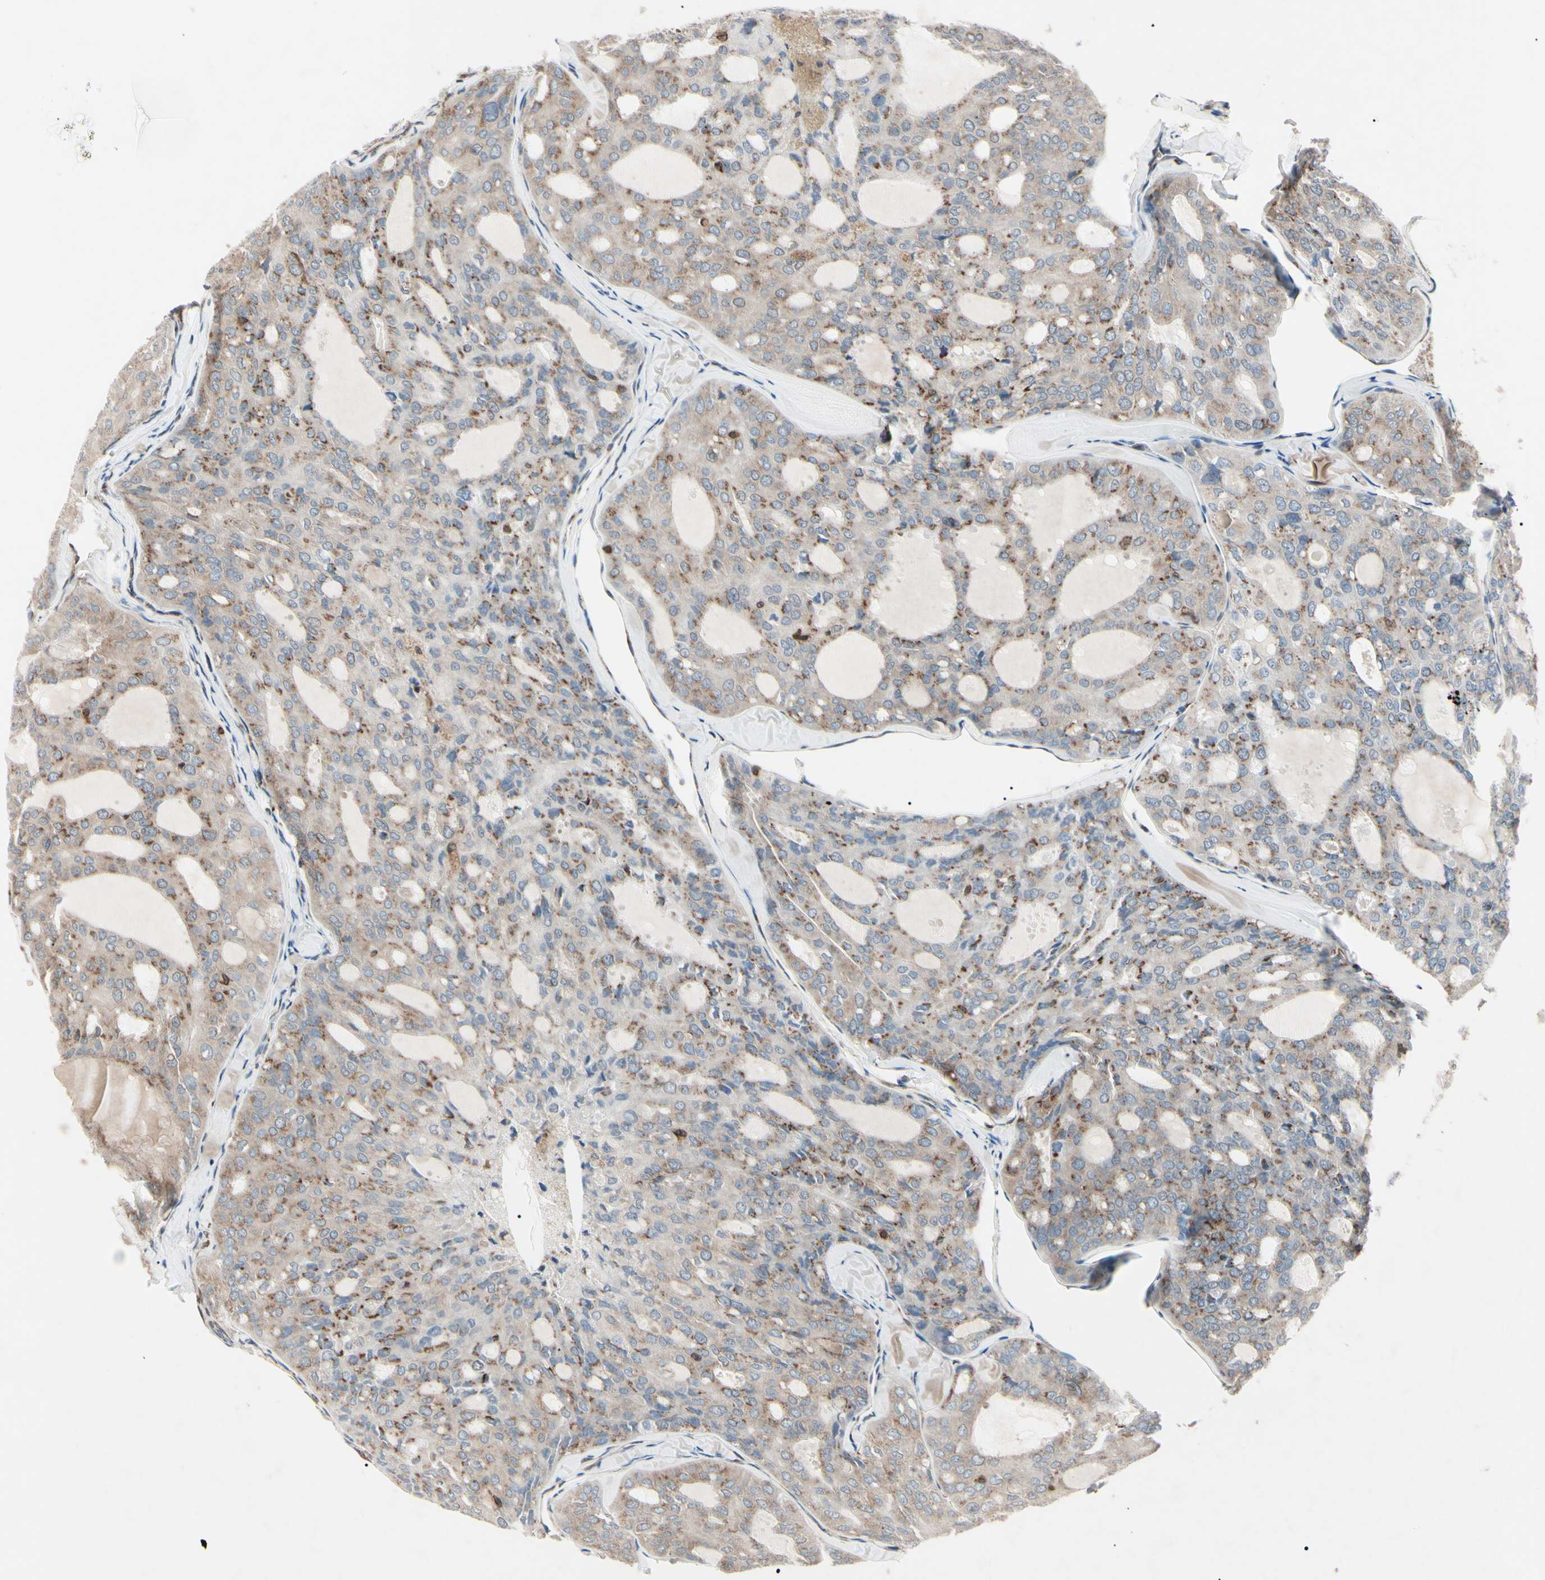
{"staining": {"intensity": "moderate", "quantity": "25%-75%", "location": "cytoplasmic/membranous"}, "tissue": "thyroid cancer", "cell_type": "Tumor cells", "image_type": "cancer", "snomed": [{"axis": "morphology", "description": "Follicular adenoma carcinoma, NOS"}, {"axis": "topography", "description": "Thyroid gland"}], "caption": "Thyroid cancer was stained to show a protein in brown. There is medium levels of moderate cytoplasmic/membranous staining in about 25%-75% of tumor cells. Using DAB (brown) and hematoxylin (blue) stains, captured at high magnification using brightfield microscopy.", "gene": "MAPRE1", "patient": {"sex": "male", "age": 75}}